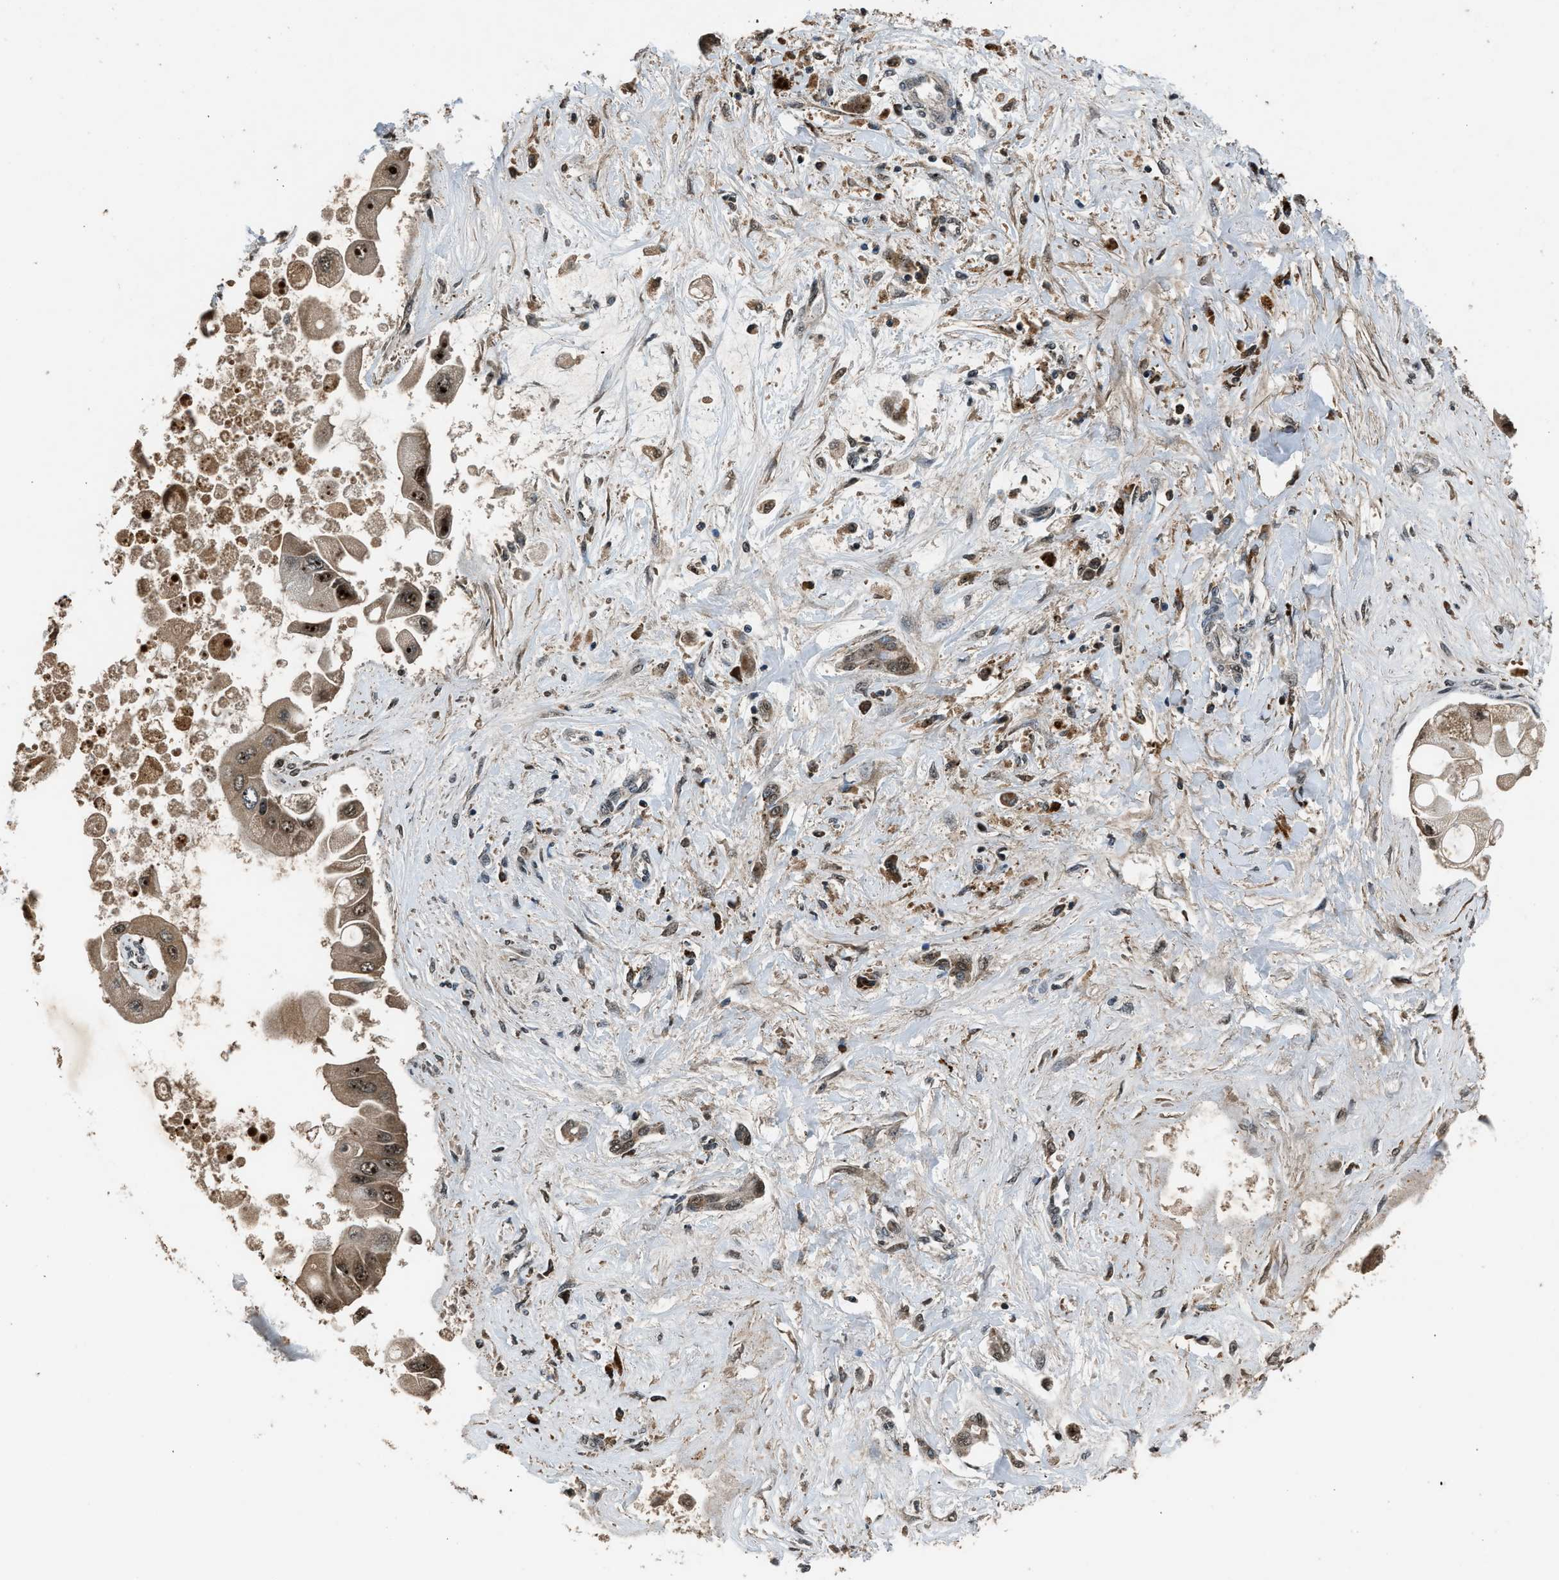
{"staining": {"intensity": "moderate", "quantity": ">75%", "location": "cytoplasmic/membranous,nuclear"}, "tissue": "liver cancer", "cell_type": "Tumor cells", "image_type": "cancer", "snomed": [{"axis": "morphology", "description": "Cholangiocarcinoma"}, {"axis": "topography", "description": "Liver"}], "caption": "Immunohistochemistry (DAB (3,3'-diaminobenzidine)) staining of human cholangiocarcinoma (liver) demonstrates moderate cytoplasmic/membranous and nuclear protein positivity in approximately >75% of tumor cells.", "gene": "SLC15A4", "patient": {"sex": "male", "age": 50}}